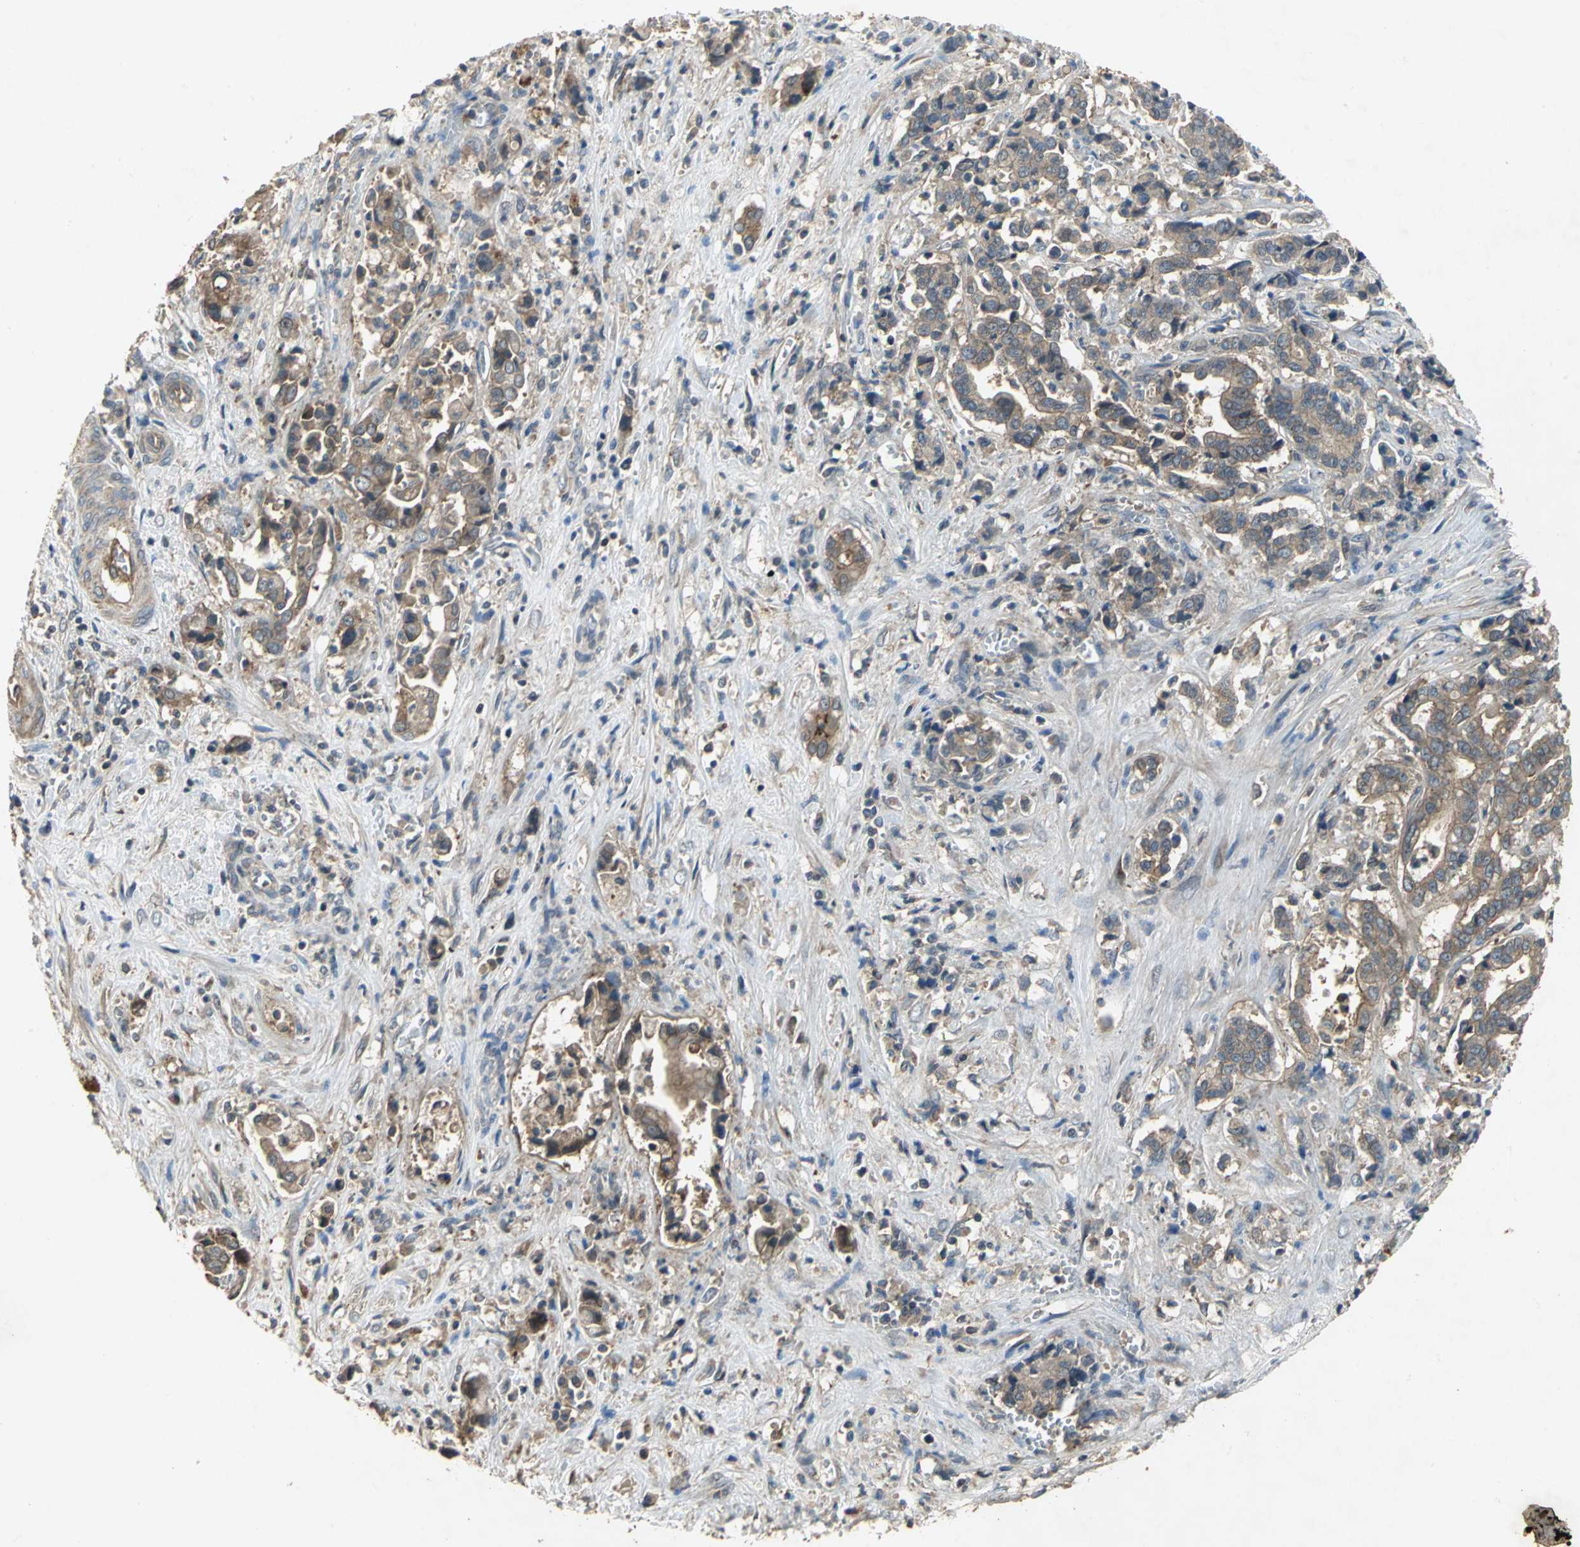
{"staining": {"intensity": "moderate", "quantity": ">75%", "location": "cytoplasmic/membranous"}, "tissue": "liver cancer", "cell_type": "Tumor cells", "image_type": "cancer", "snomed": [{"axis": "morphology", "description": "Cholangiocarcinoma"}, {"axis": "topography", "description": "Liver"}], "caption": "An IHC photomicrograph of neoplastic tissue is shown. Protein staining in brown shows moderate cytoplasmic/membranous positivity in liver cancer within tumor cells. The staining was performed using DAB to visualize the protein expression in brown, while the nuclei were stained in blue with hematoxylin (Magnification: 20x).", "gene": "MET", "patient": {"sex": "male", "age": 57}}